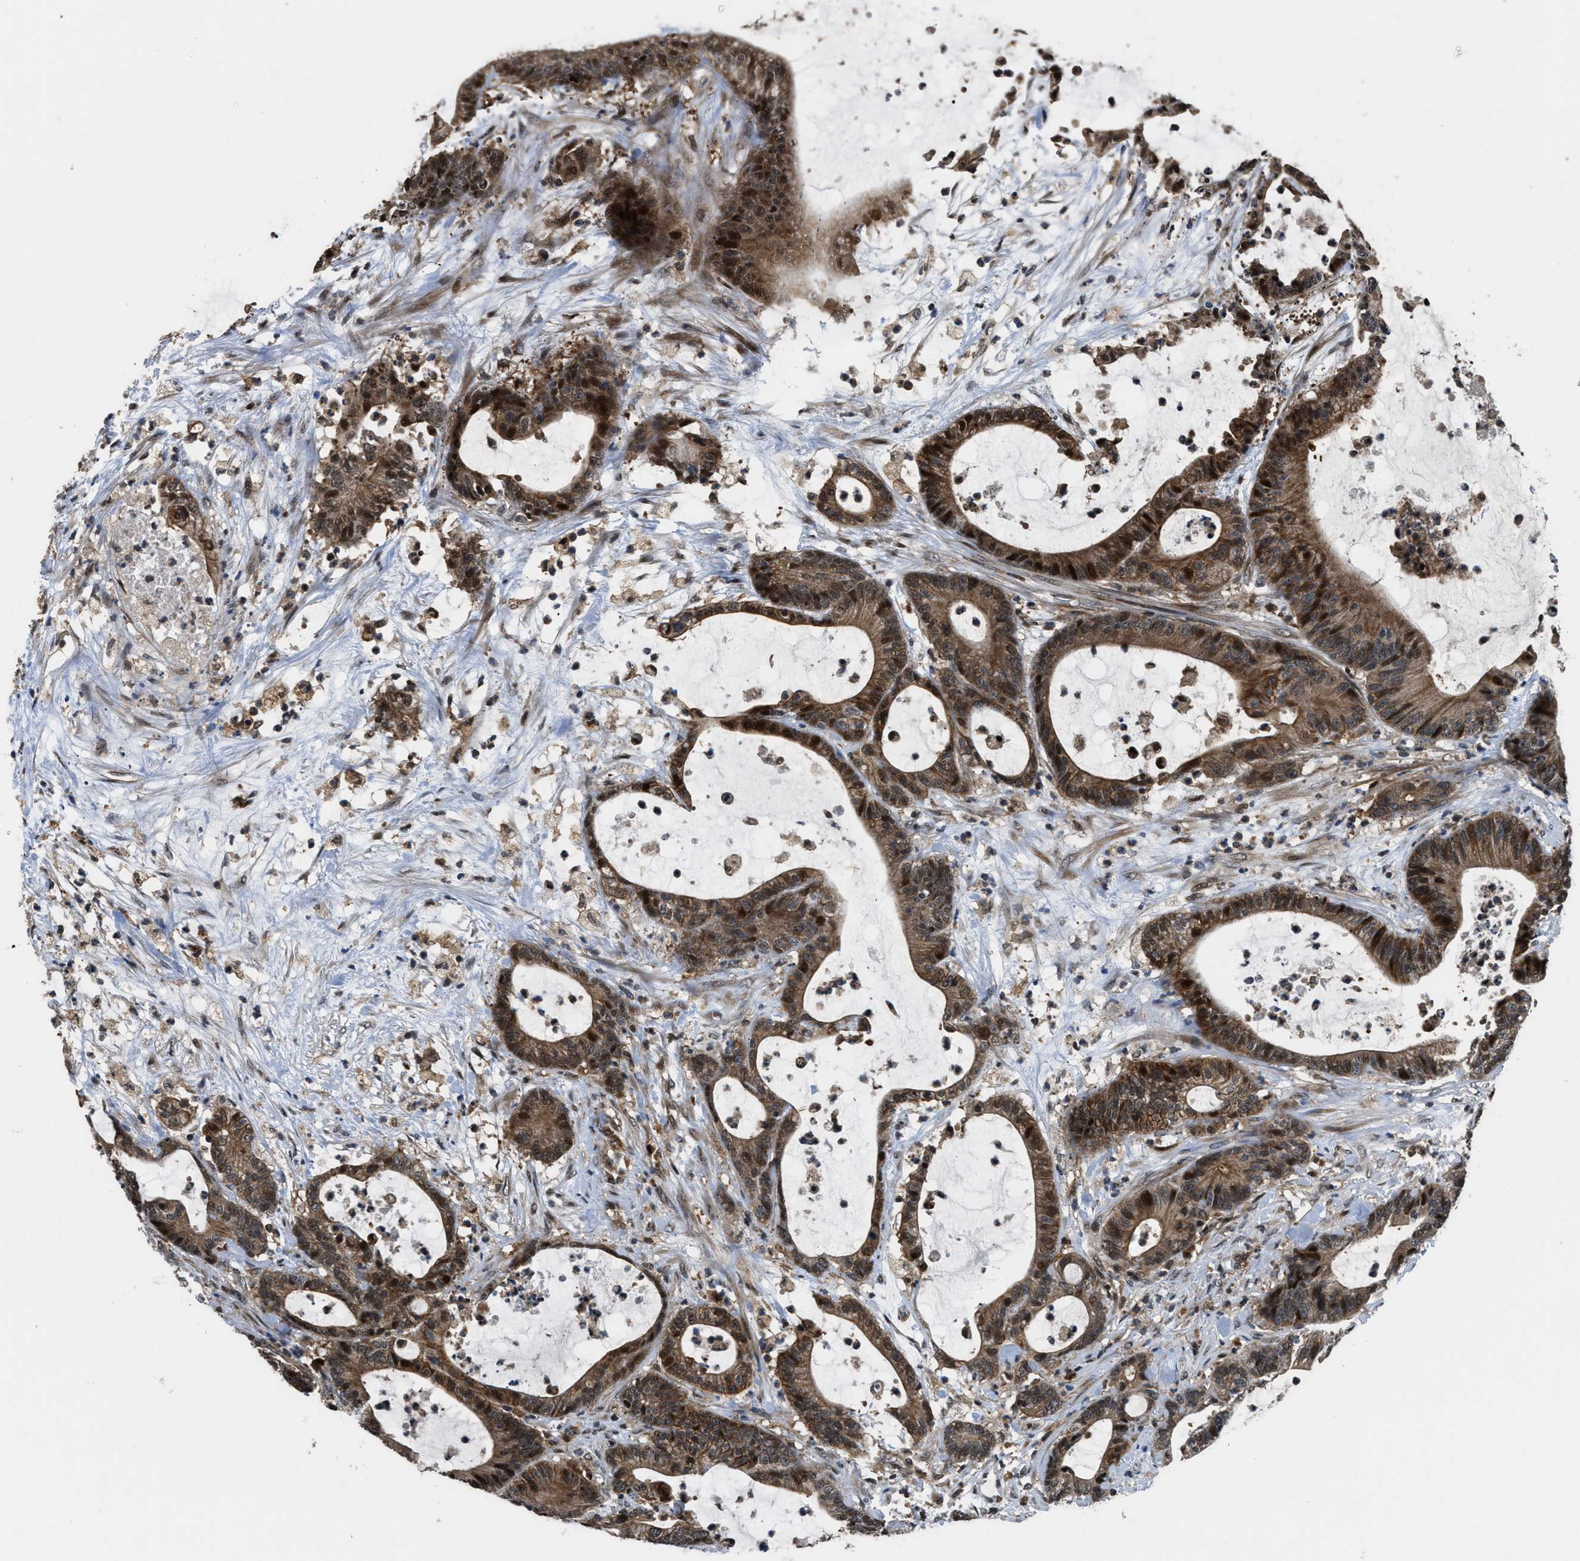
{"staining": {"intensity": "moderate", "quantity": ">75%", "location": "cytoplasmic/membranous,nuclear"}, "tissue": "colorectal cancer", "cell_type": "Tumor cells", "image_type": "cancer", "snomed": [{"axis": "morphology", "description": "Adenocarcinoma, NOS"}, {"axis": "topography", "description": "Colon"}], "caption": "Colorectal cancer was stained to show a protein in brown. There is medium levels of moderate cytoplasmic/membranous and nuclear expression in approximately >75% of tumor cells. (Brightfield microscopy of DAB IHC at high magnification).", "gene": "CTBS", "patient": {"sex": "female", "age": 84}}